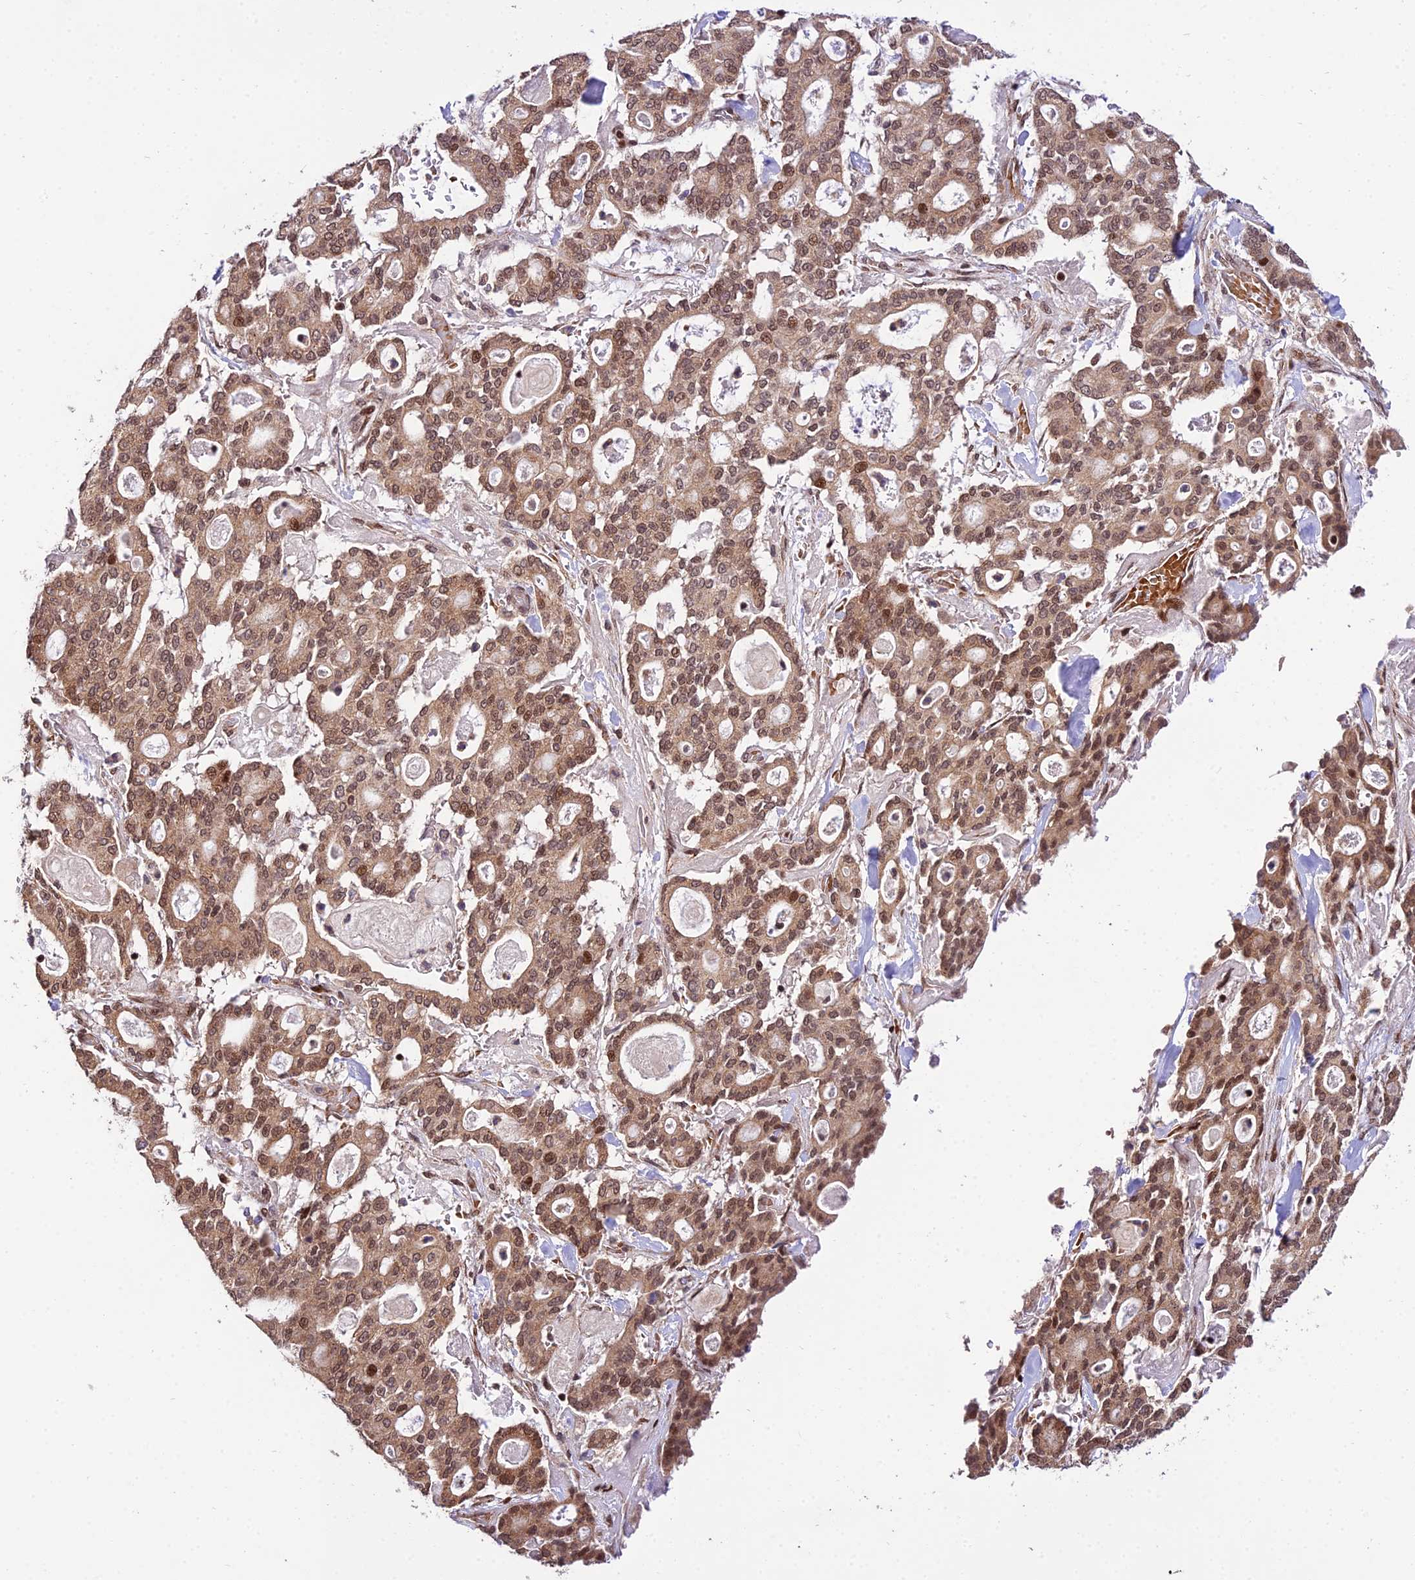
{"staining": {"intensity": "moderate", "quantity": ">75%", "location": "cytoplasmic/membranous,nuclear"}, "tissue": "pancreatic cancer", "cell_type": "Tumor cells", "image_type": "cancer", "snomed": [{"axis": "morphology", "description": "Adenocarcinoma, NOS"}, {"axis": "topography", "description": "Pancreas"}], "caption": "This is an image of IHC staining of adenocarcinoma (pancreatic), which shows moderate expression in the cytoplasmic/membranous and nuclear of tumor cells.", "gene": "CIB3", "patient": {"sex": "male", "age": 63}}